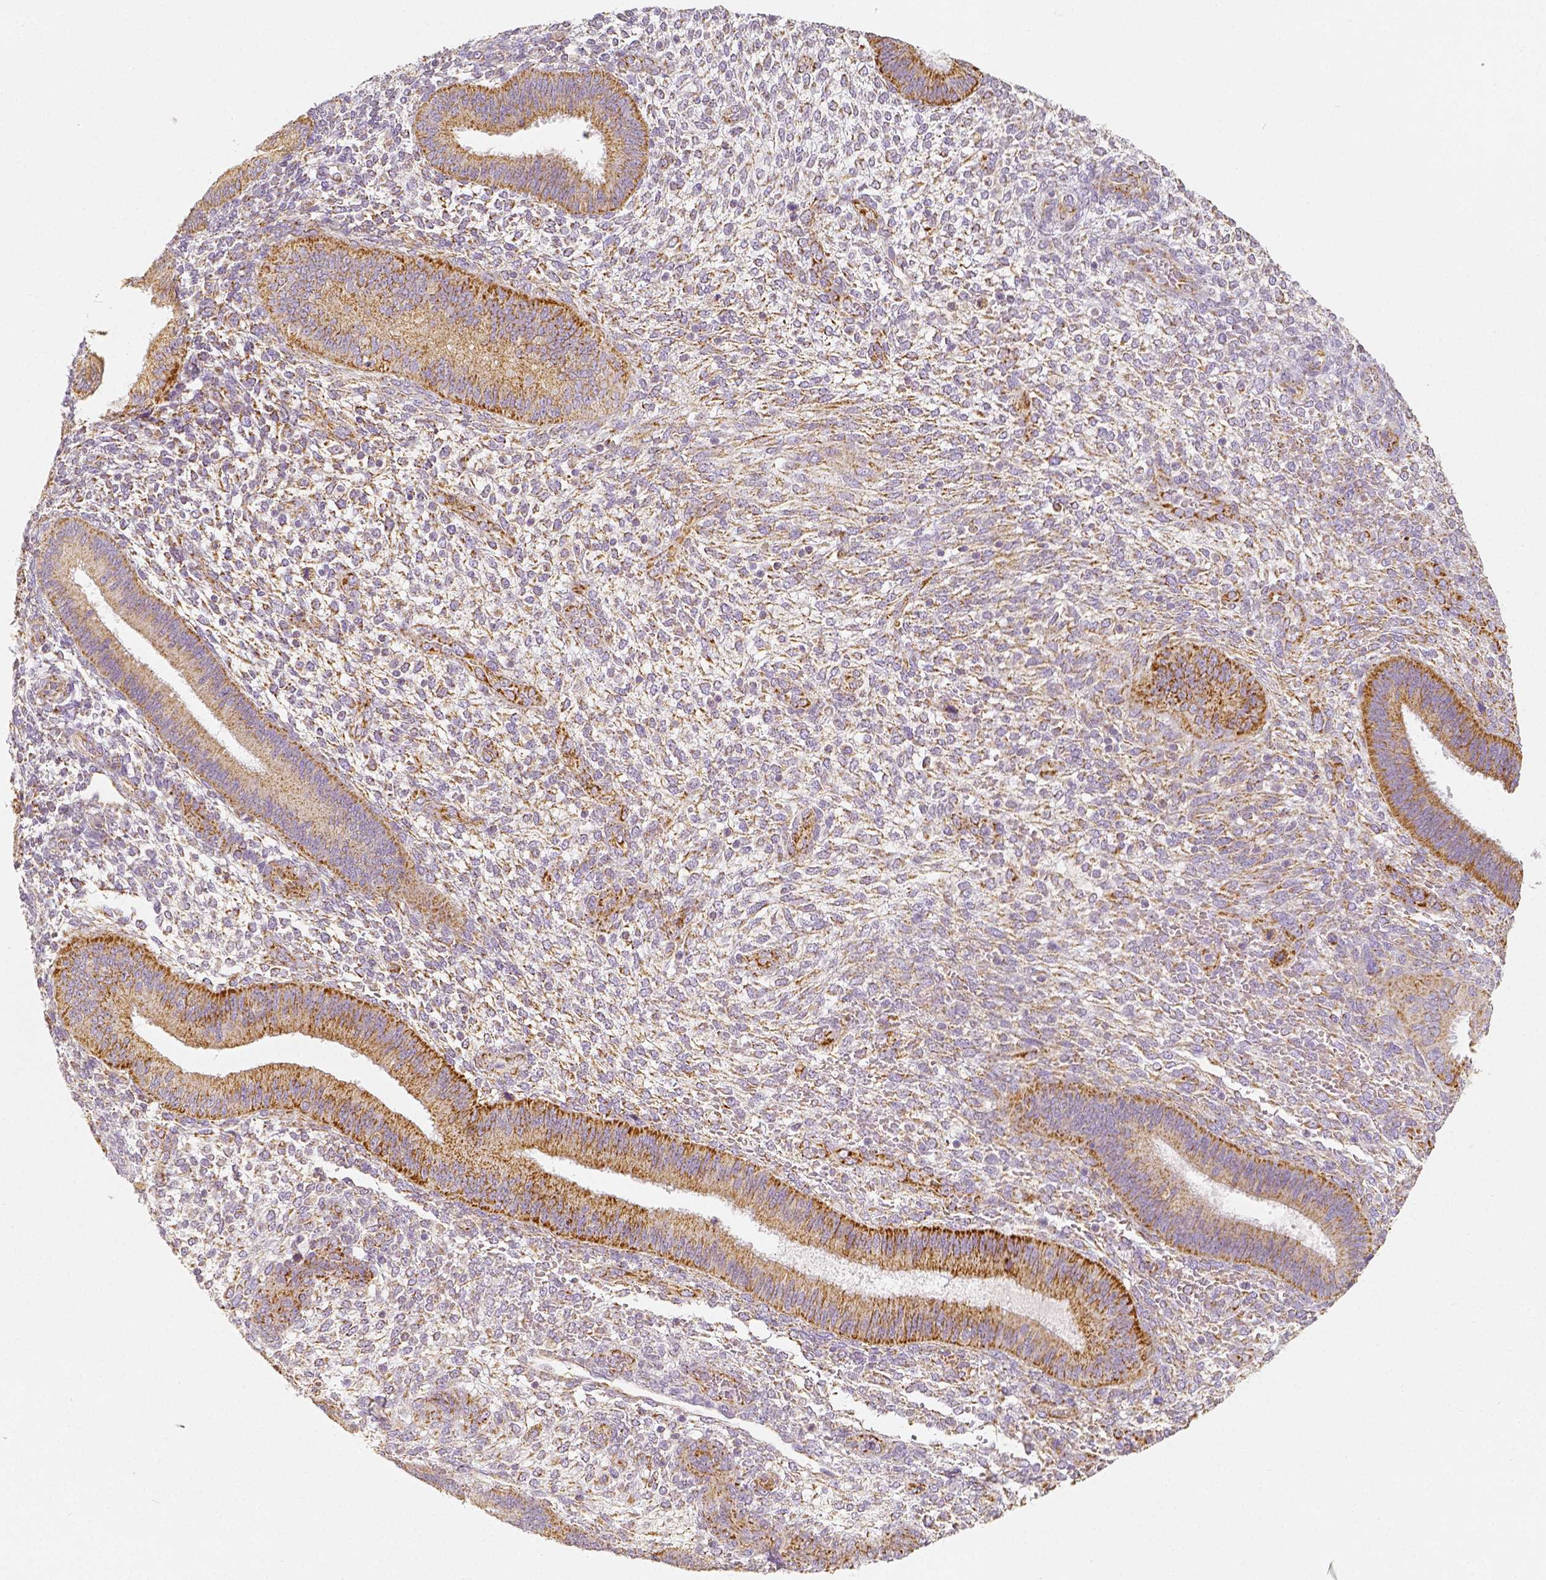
{"staining": {"intensity": "moderate", "quantity": "<25%", "location": "cytoplasmic/membranous"}, "tissue": "endometrium", "cell_type": "Cells in endometrial stroma", "image_type": "normal", "snomed": [{"axis": "morphology", "description": "Normal tissue, NOS"}, {"axis": "topography", "description": "Endometrium"}], "caption": "This micrograph displays unremarkable endometrium stained with immunohistochemistry (IHC) to label a protein in brown. The cytoplasmic/membranous of cells in endometrial stroma show moderate positivity for the protein. Nuclei are counter-stained blue.", "gene": "PGAM5", "patient": {"sex": "female", "age": 39}}